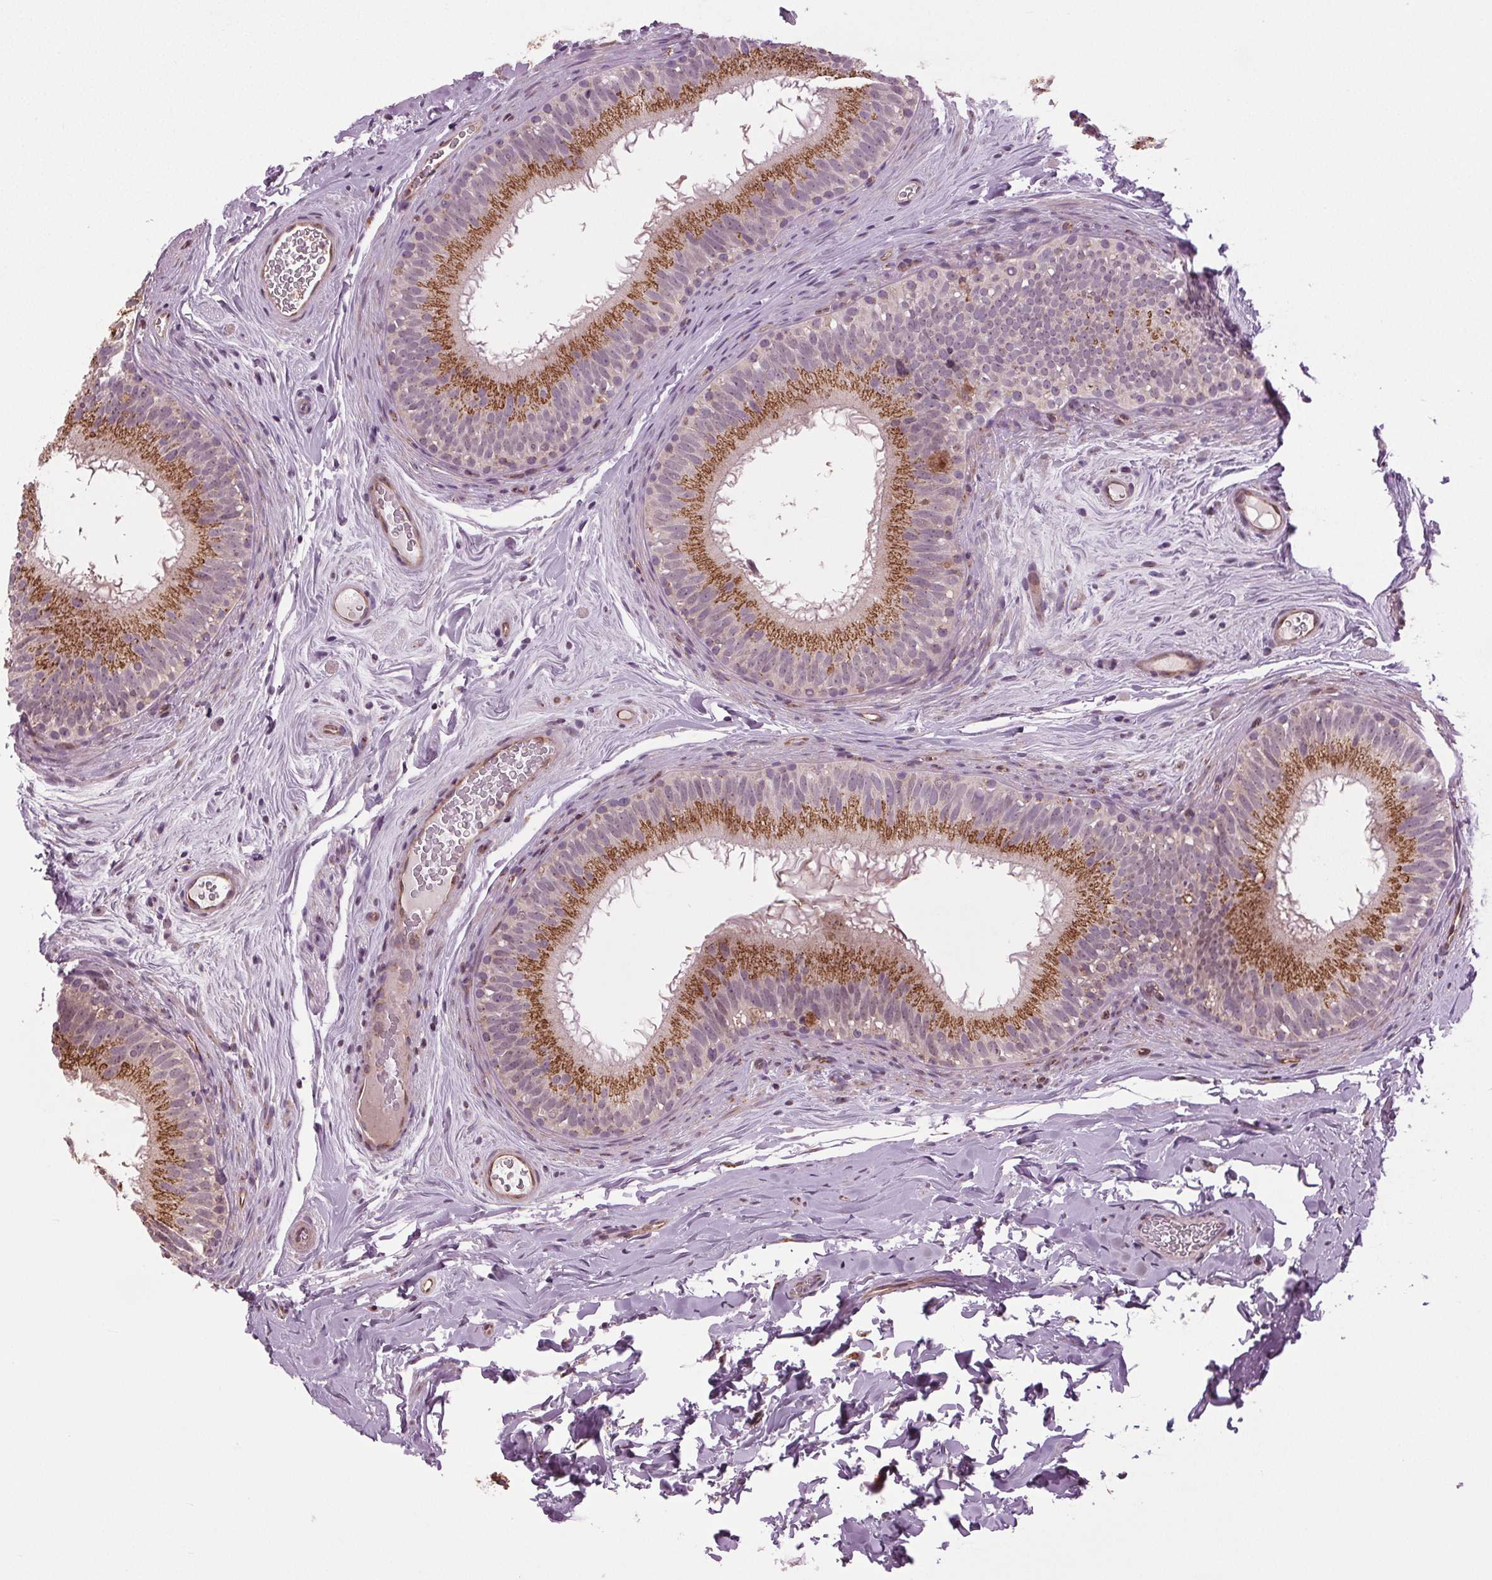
{"staining": {"intensity": "moderate", "quantity": ">75%", "location": "cytoplasmic/membranous"}, "tissue": "epididymis", "cell_type": "Glandular cells", "image_type": "normal", "snomed": [{"axis": "morphology", "description": "Normal tissue, NOS"}, {"axis": "topography", "description": "Epididymis"}], "caption": "This histopathology image shows IHC staining of benign human epididymis, with medium moderate cytoplasmic/membranous positivity in about >75% of glandular cells.", "gene": "BSDC1", "patient": {"sex": "male", "age": 44}}